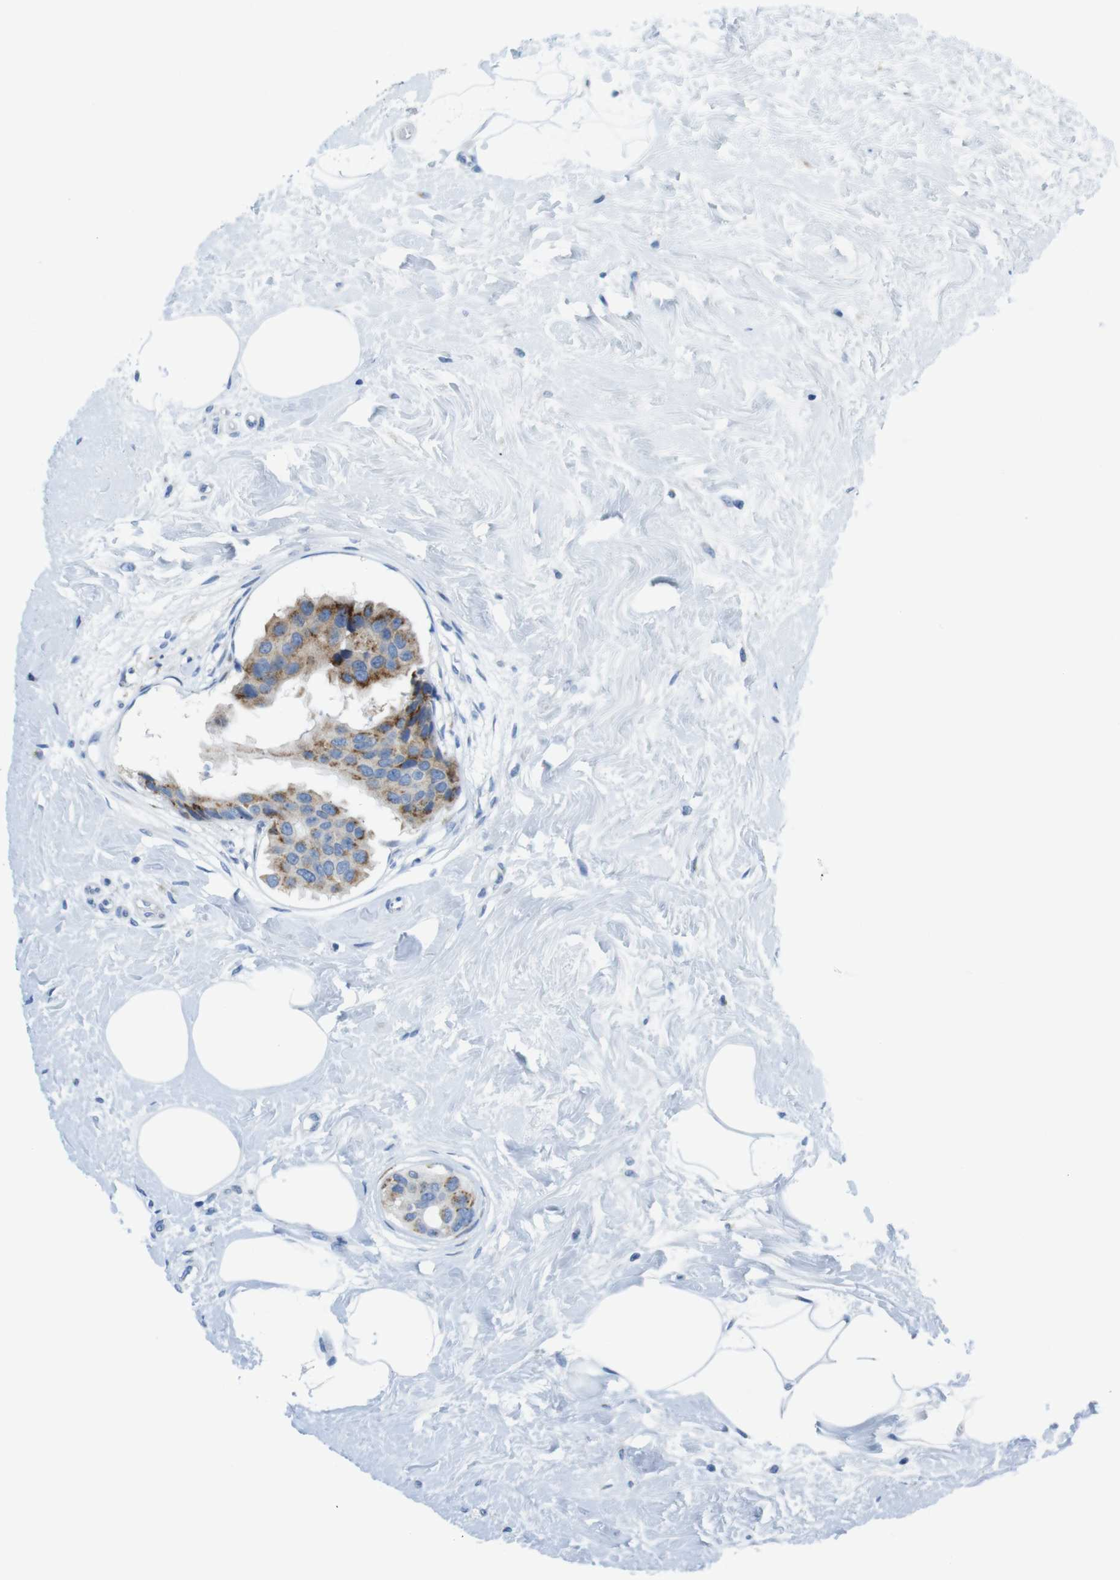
{"staining": {"intensity": "moderate", "quantity": ">75%", "location": "cytoplasmic/membranous"}, "tissue": "breast cancer", "cell_type": "Tumor cells", "image_type": "cancer", "snomed": [{"axis": "morphology", "description": "Normal tissue, NOS"}, {"axis": "morphology", "description": "Duct carcinoma"}, {"axis": "topography", "description": "Breast"}], "caption": "Breast cancer stained with immunohistochemistry shows moderate cytoplasmic/membranous expression in approximately >75% of tumor cells.", "gene": "GOLGA2", "patient": {"sex": "female", "age": 39}}